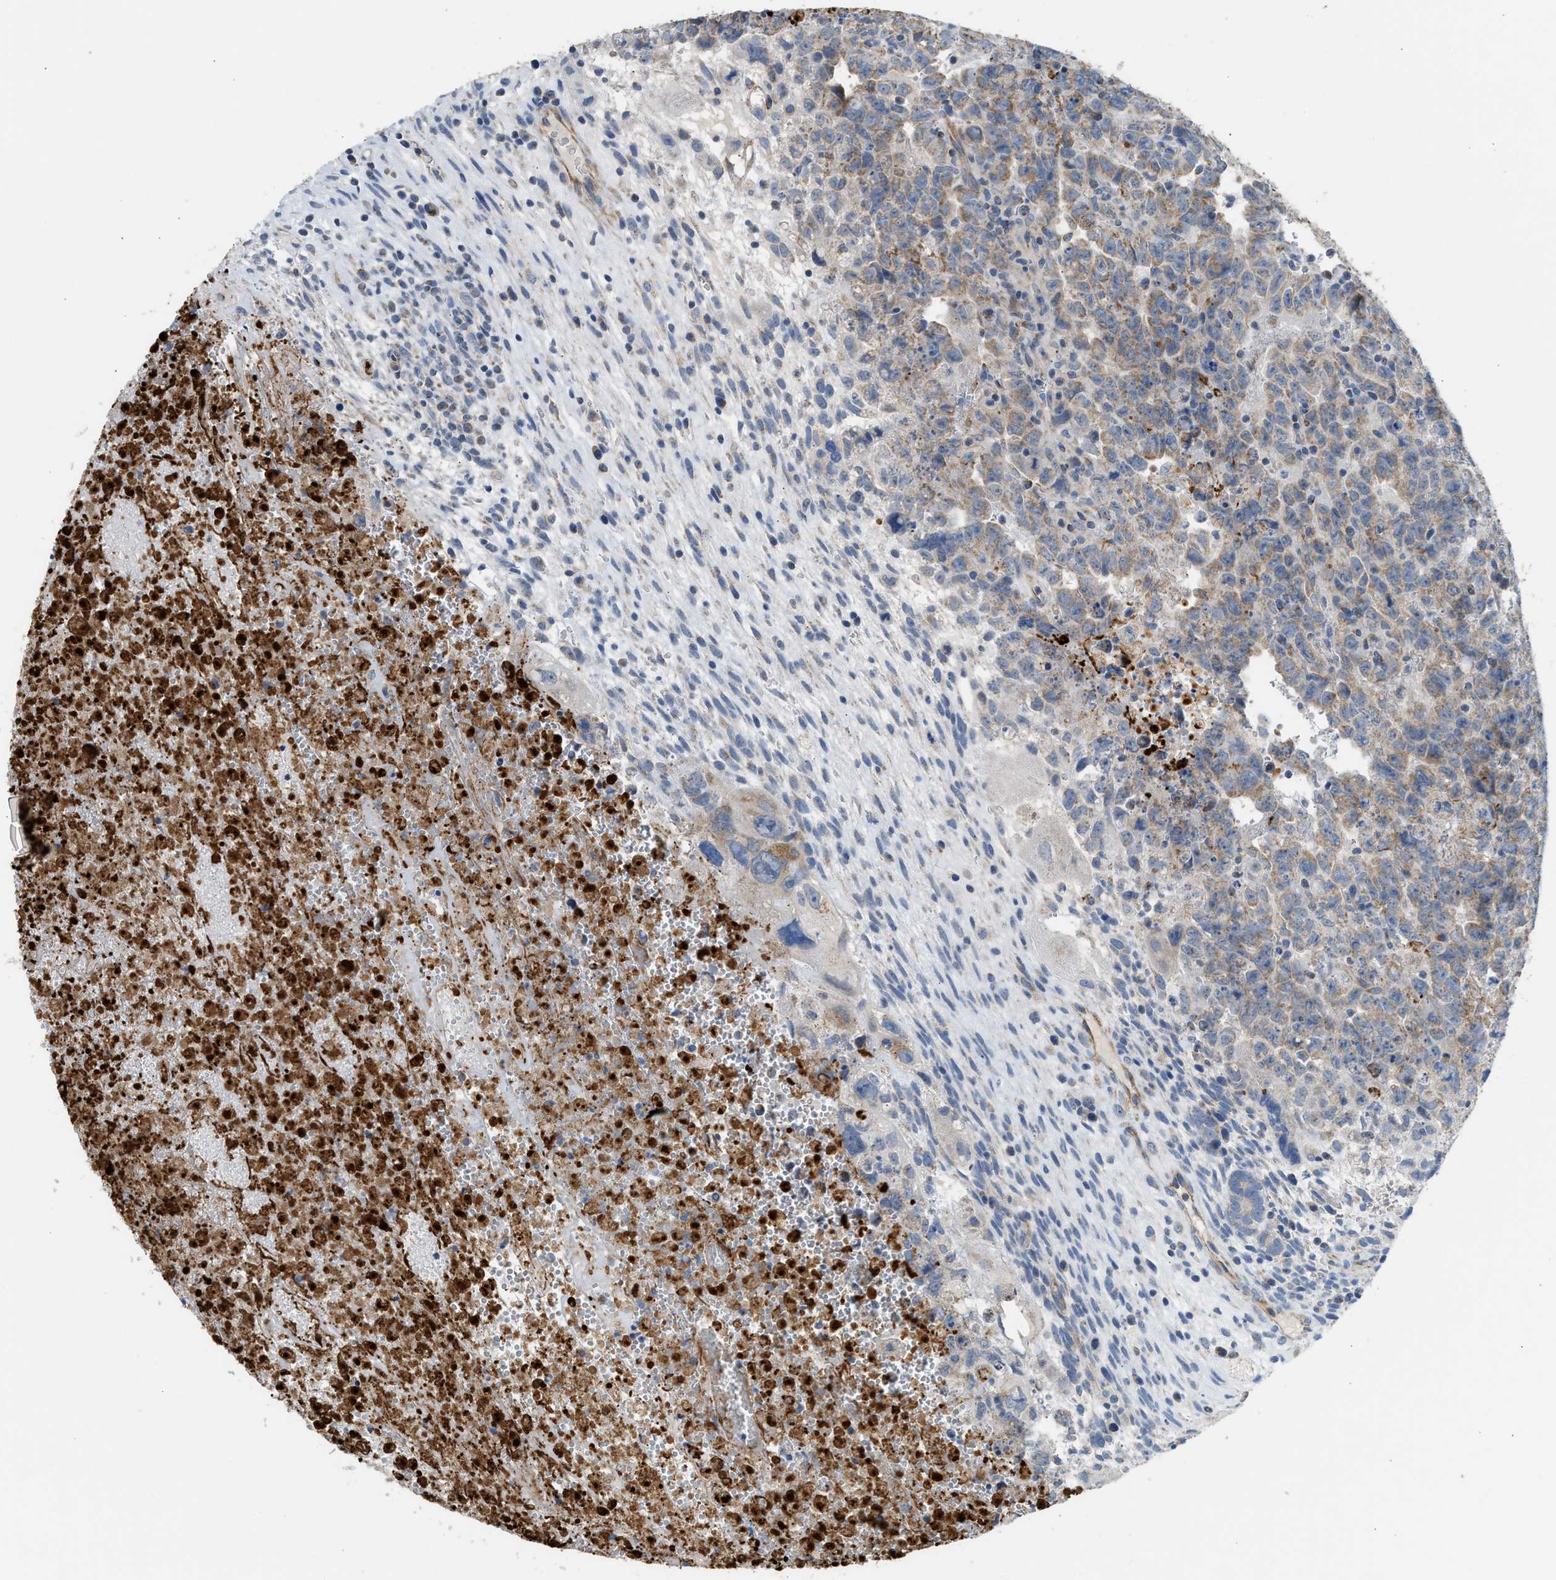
{"staining": {"intensity": "weak", "quantity": "25%-75%", "location": "cytoplasmic/membranous"}, "tissue": "testis cancer", "cell_type": "Tumor cells", "image_type": "cancer", "snomed": [{"axis": "morphology", "description": "Carcinoma, Embryonal, NOS"}, {"axis": "topography", "description": "Testis"}], "caption": "This micrograph shows IHC staining of human embryonal carcinoma (testis), with low weak cytoplasmic/membranous positivity in approximately 25%-75% of tumor cells.", "gene": "GOT2", "patient": {"sex": "male", "age": 28}}